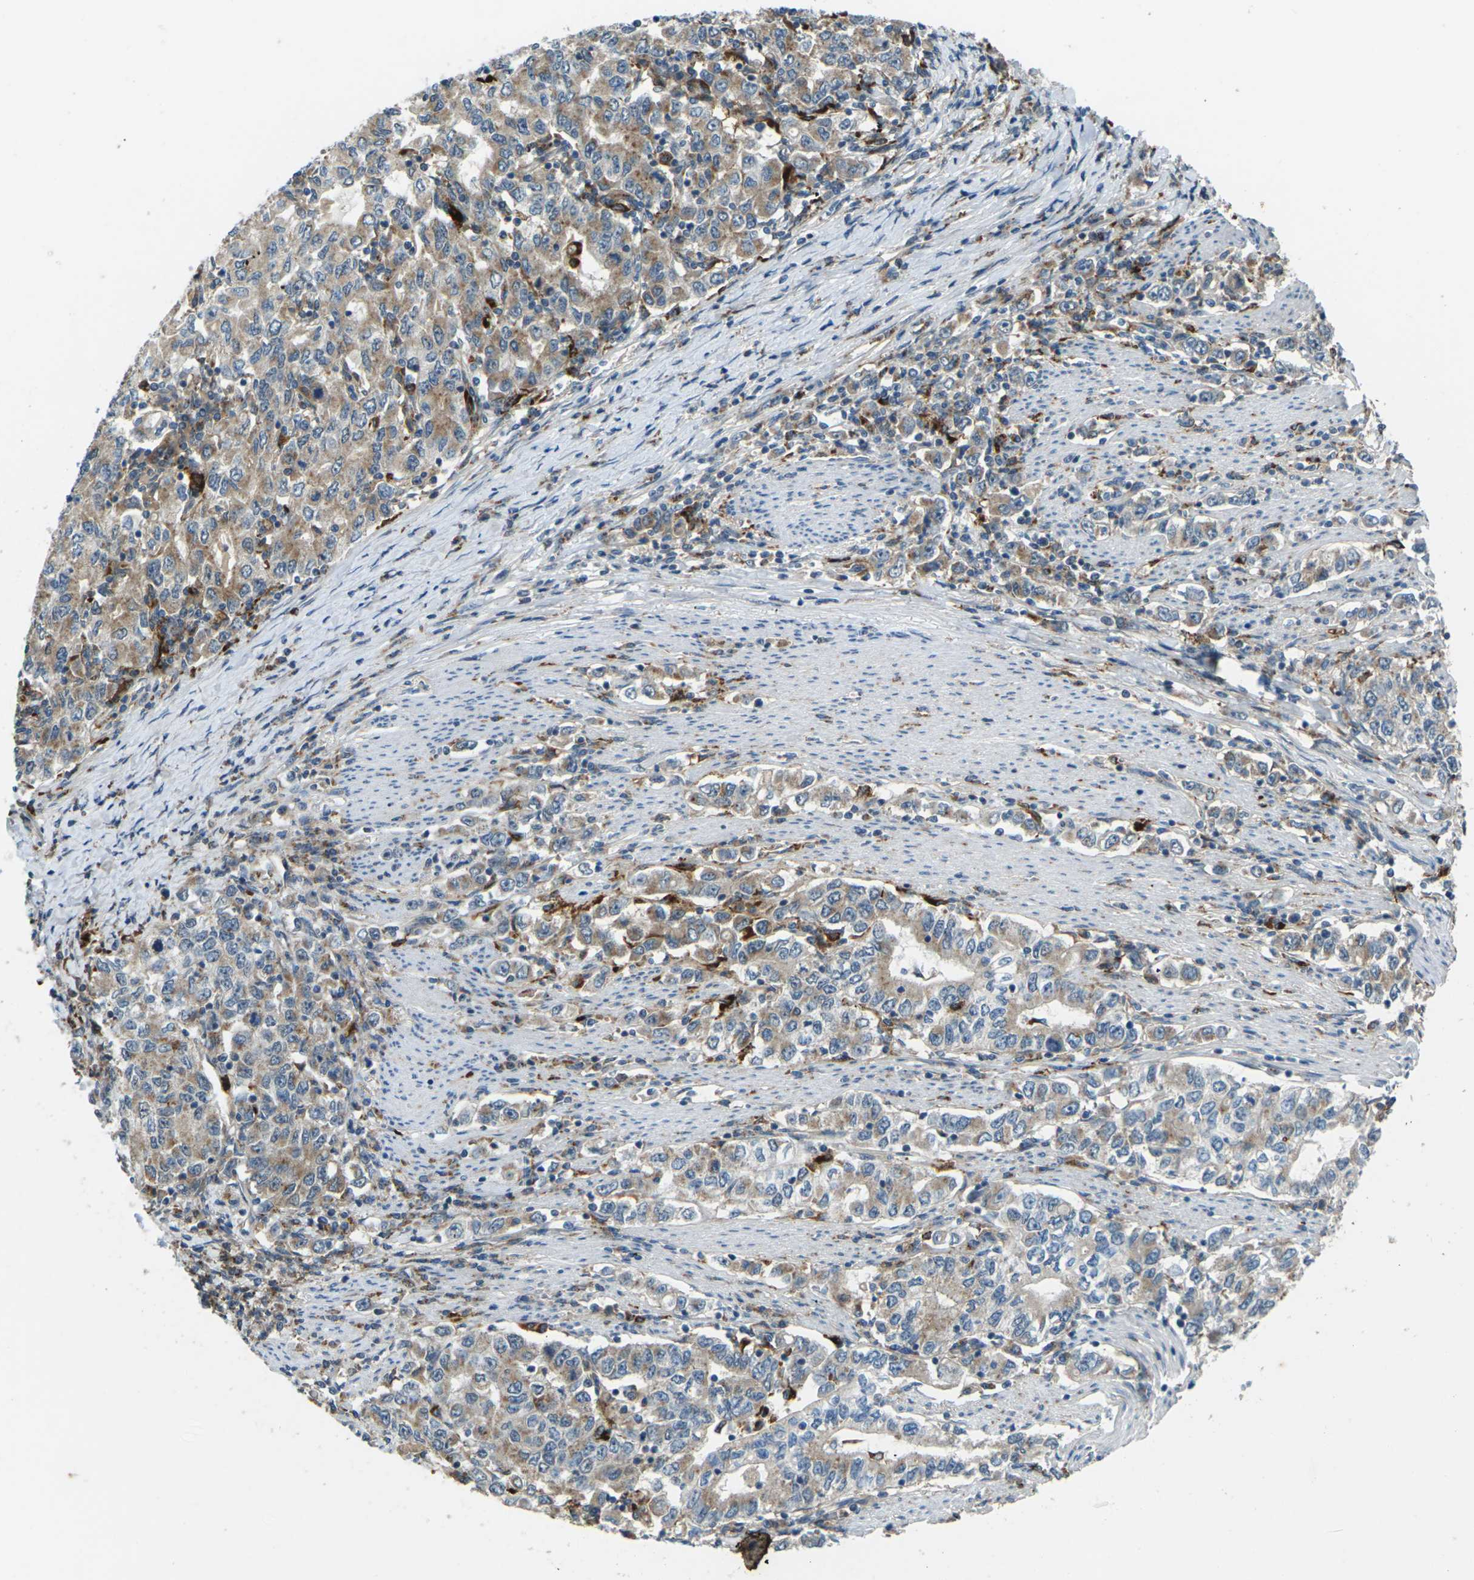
{"staining": {"intensity": "weak", "quantity": ">75%", "location": "cytoplasmic/membranous"}, "tissue": "stomach cancer", "cell_type": "Tumor cells", "image_type": "cancer", "snomed": [{"axis": "morphology", "description": "Adenocarcinoma, NOS"}, {"axis": "topography", "description": "Stomach, lower"}], "caption": "Weak cytoplasmic/membranous staining for a protein is present in about >75% of tumor cells of stomach cancer using immunohistochemistry (IHC).", "gene": "SLC31A2", "patient": {"sex": "female", "age": 72}}